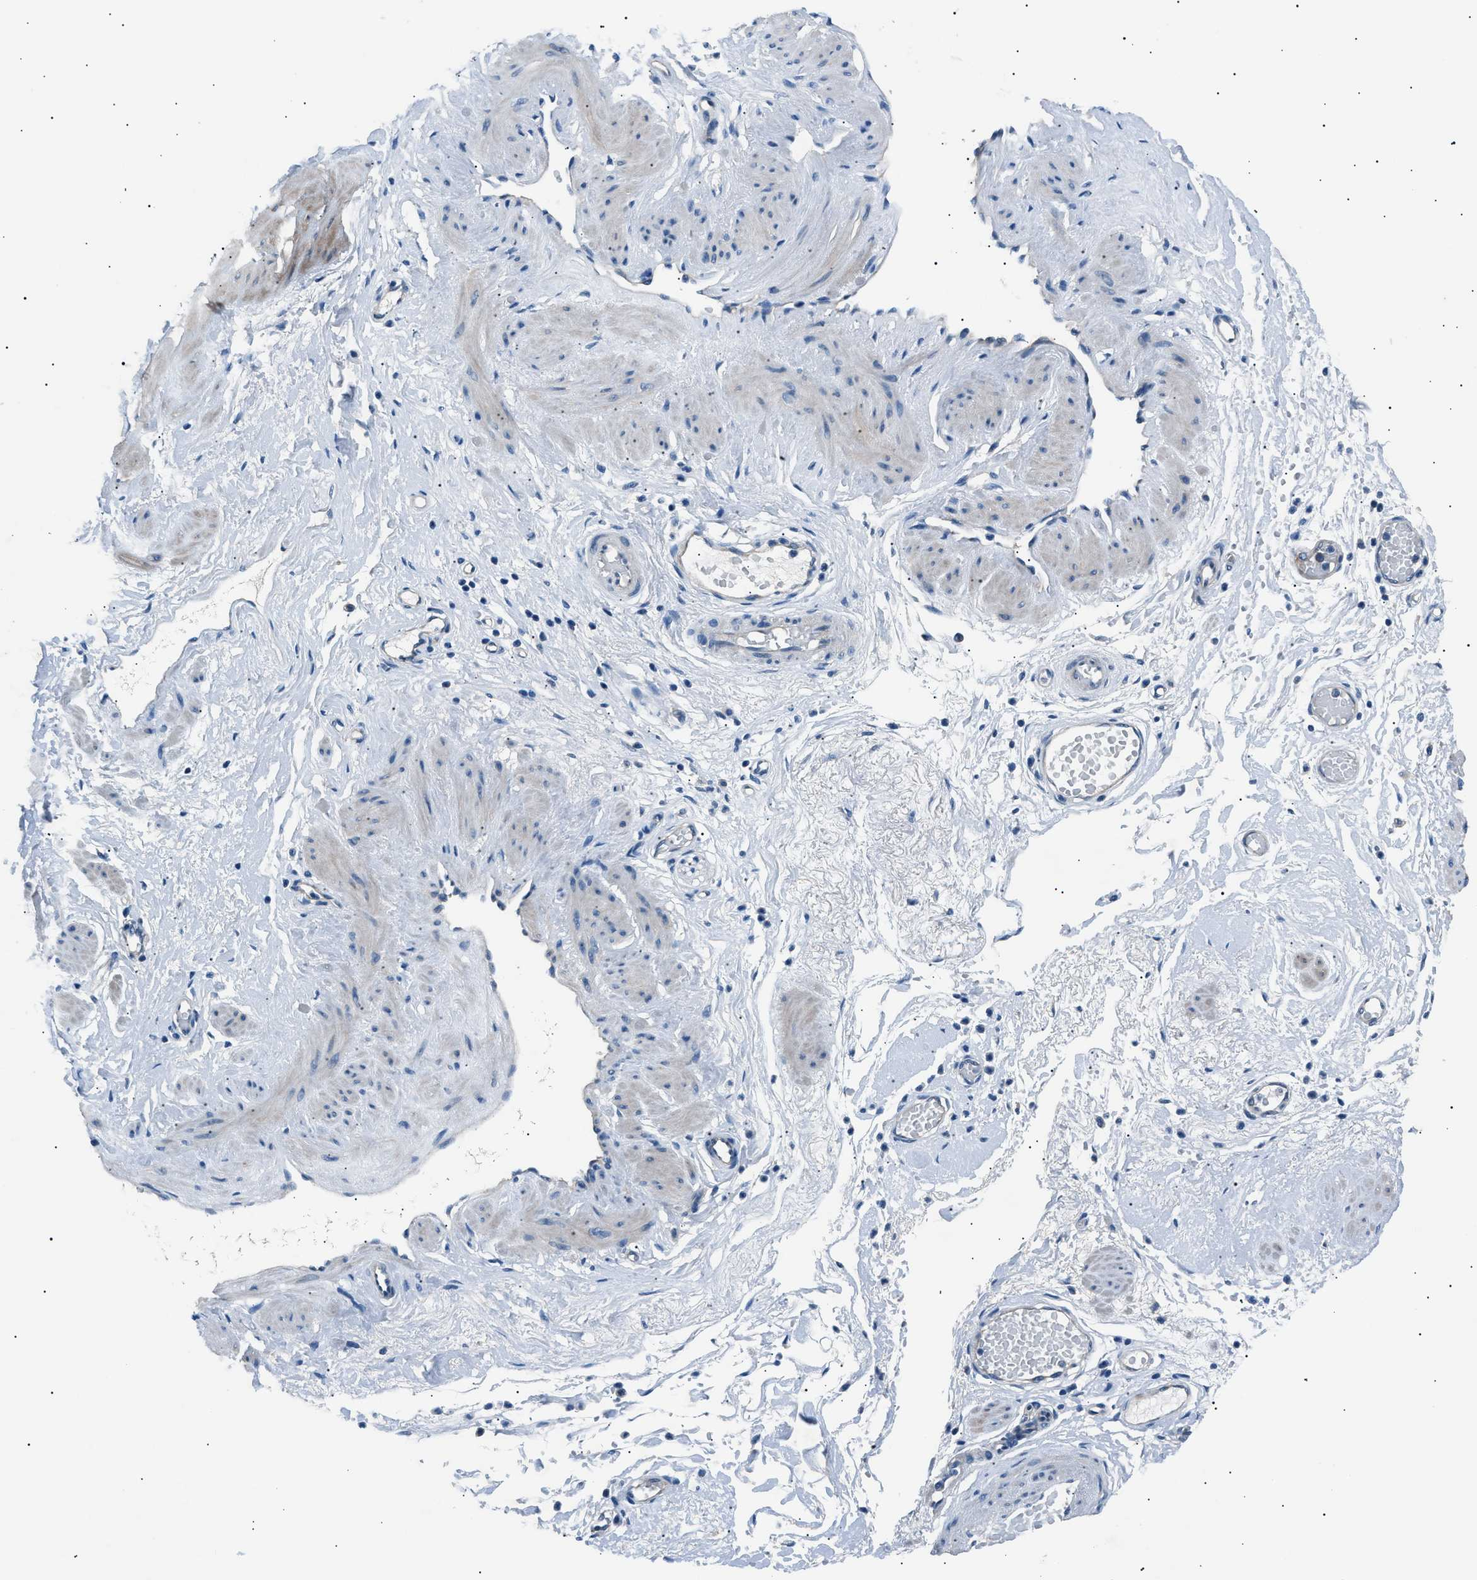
{"staining": {"intensity": "negative", "quantity": "none", "location": "none"}, "tissue": "adipose tissue", "cell_type": "Adipocytes", "image_type": "normal", "snomed": [{"axis": "morphology", "description": "Normal tissue, NOS"}, {"axis": "topography", "description": "Soft tissue"}, {"axis": "topography", "description": "Vascular tissue"}], "caption": "Immunohistochemical staining of unremarkable human adipose tissue exhibits no significant staining in adipocytes.", "gene": "LRRC37B", "patient": {"sex": "female", "age": 35}}